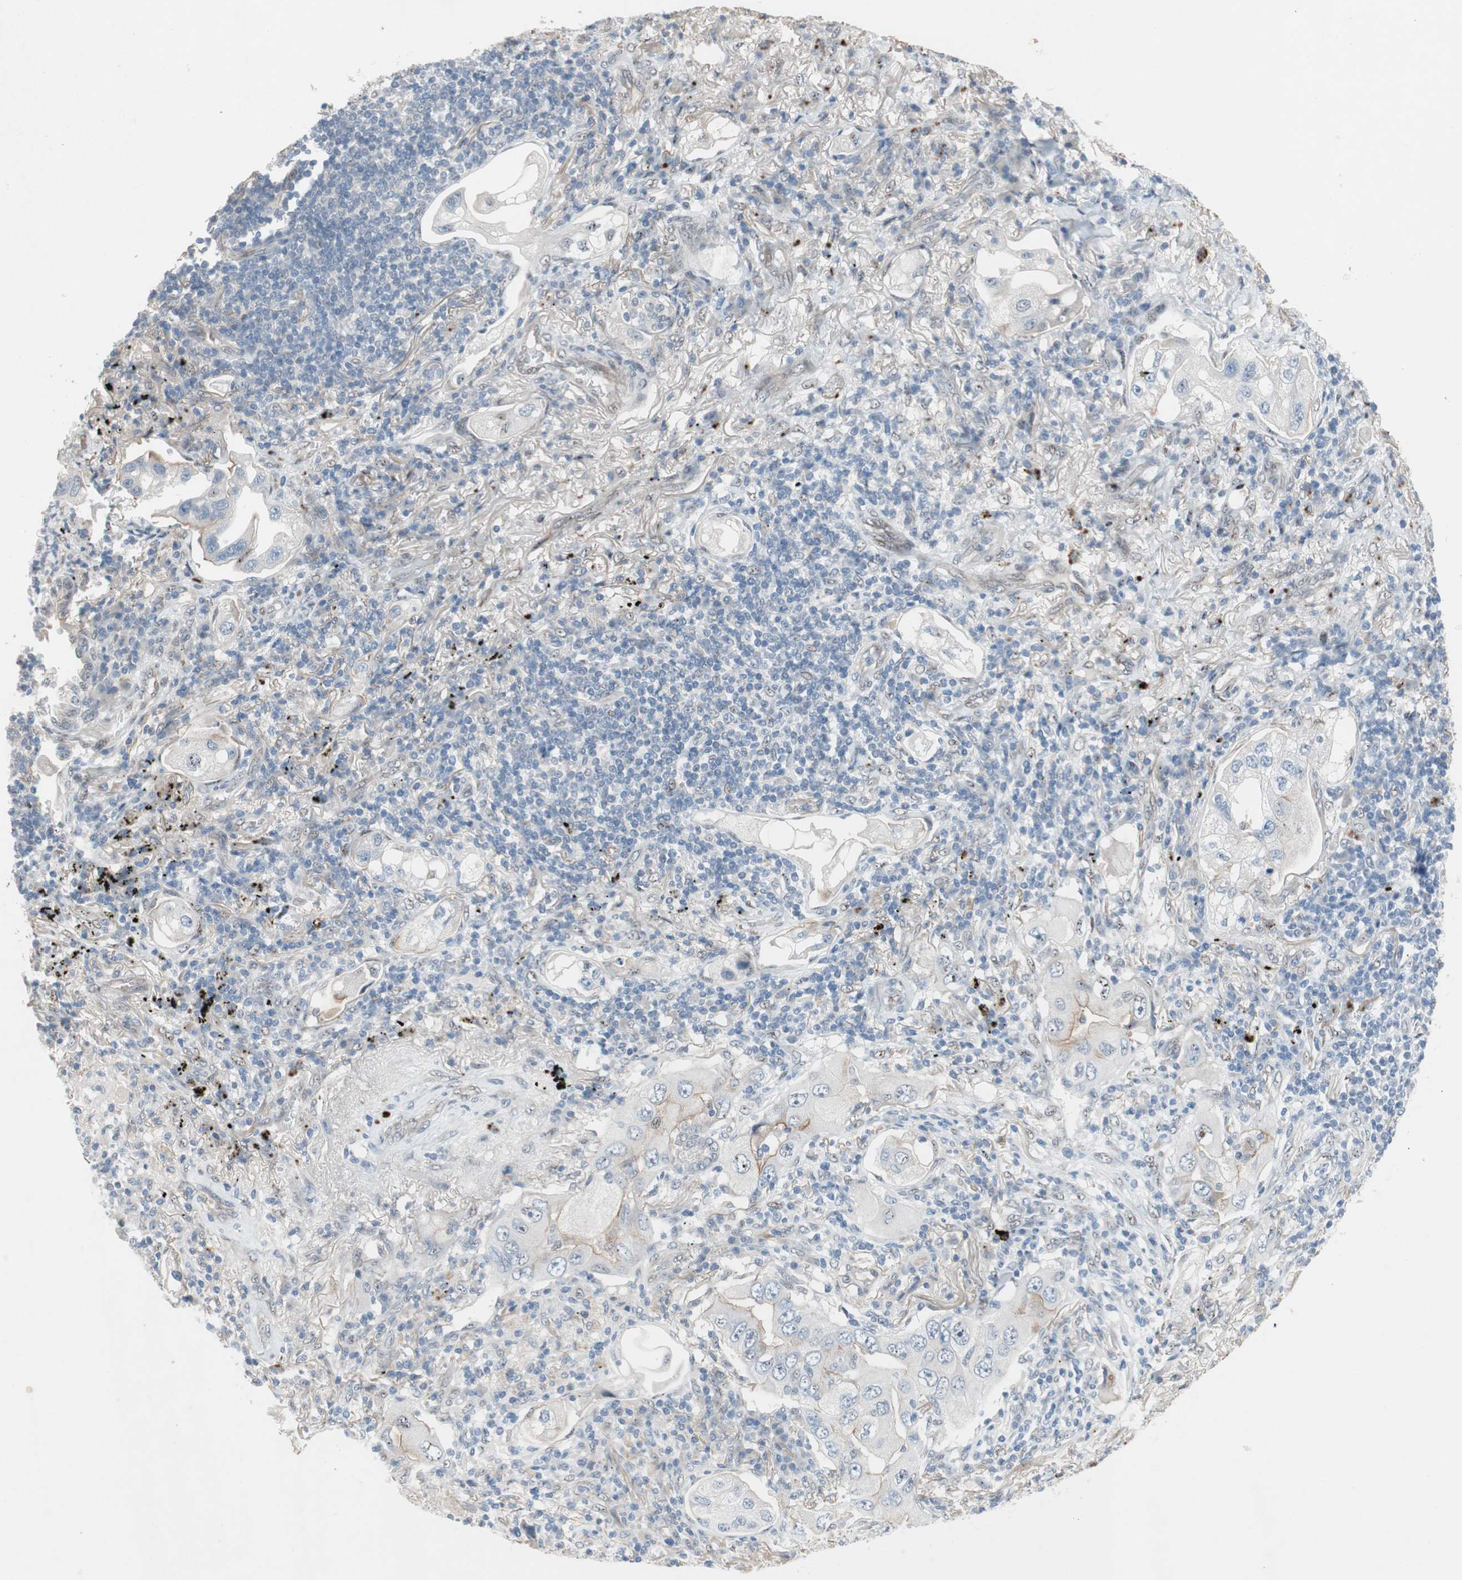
{"staining": {"intensity": "moderate", "quantity": "<25%", "location": "cytoplasmic/membranous"}, "tissue": "lung cancer", "cell_type": "Tumor cells", "image_type": "cancer", "snomed": [{"axis": "morphology", "description": "Adenocarcinoma, NOS"}, {"axis": "topography", "description": "Lung"}], "caption": "DAB (3,3'-diaminobenzidine) immunohistochemical staining of adenocarcinoma (lung) shows moderate cytoplasmic/membranous protein positivity in about <25% of tumor cells.", "gene": "CAND2", "patient": {"sex": "female", "age": 65}}